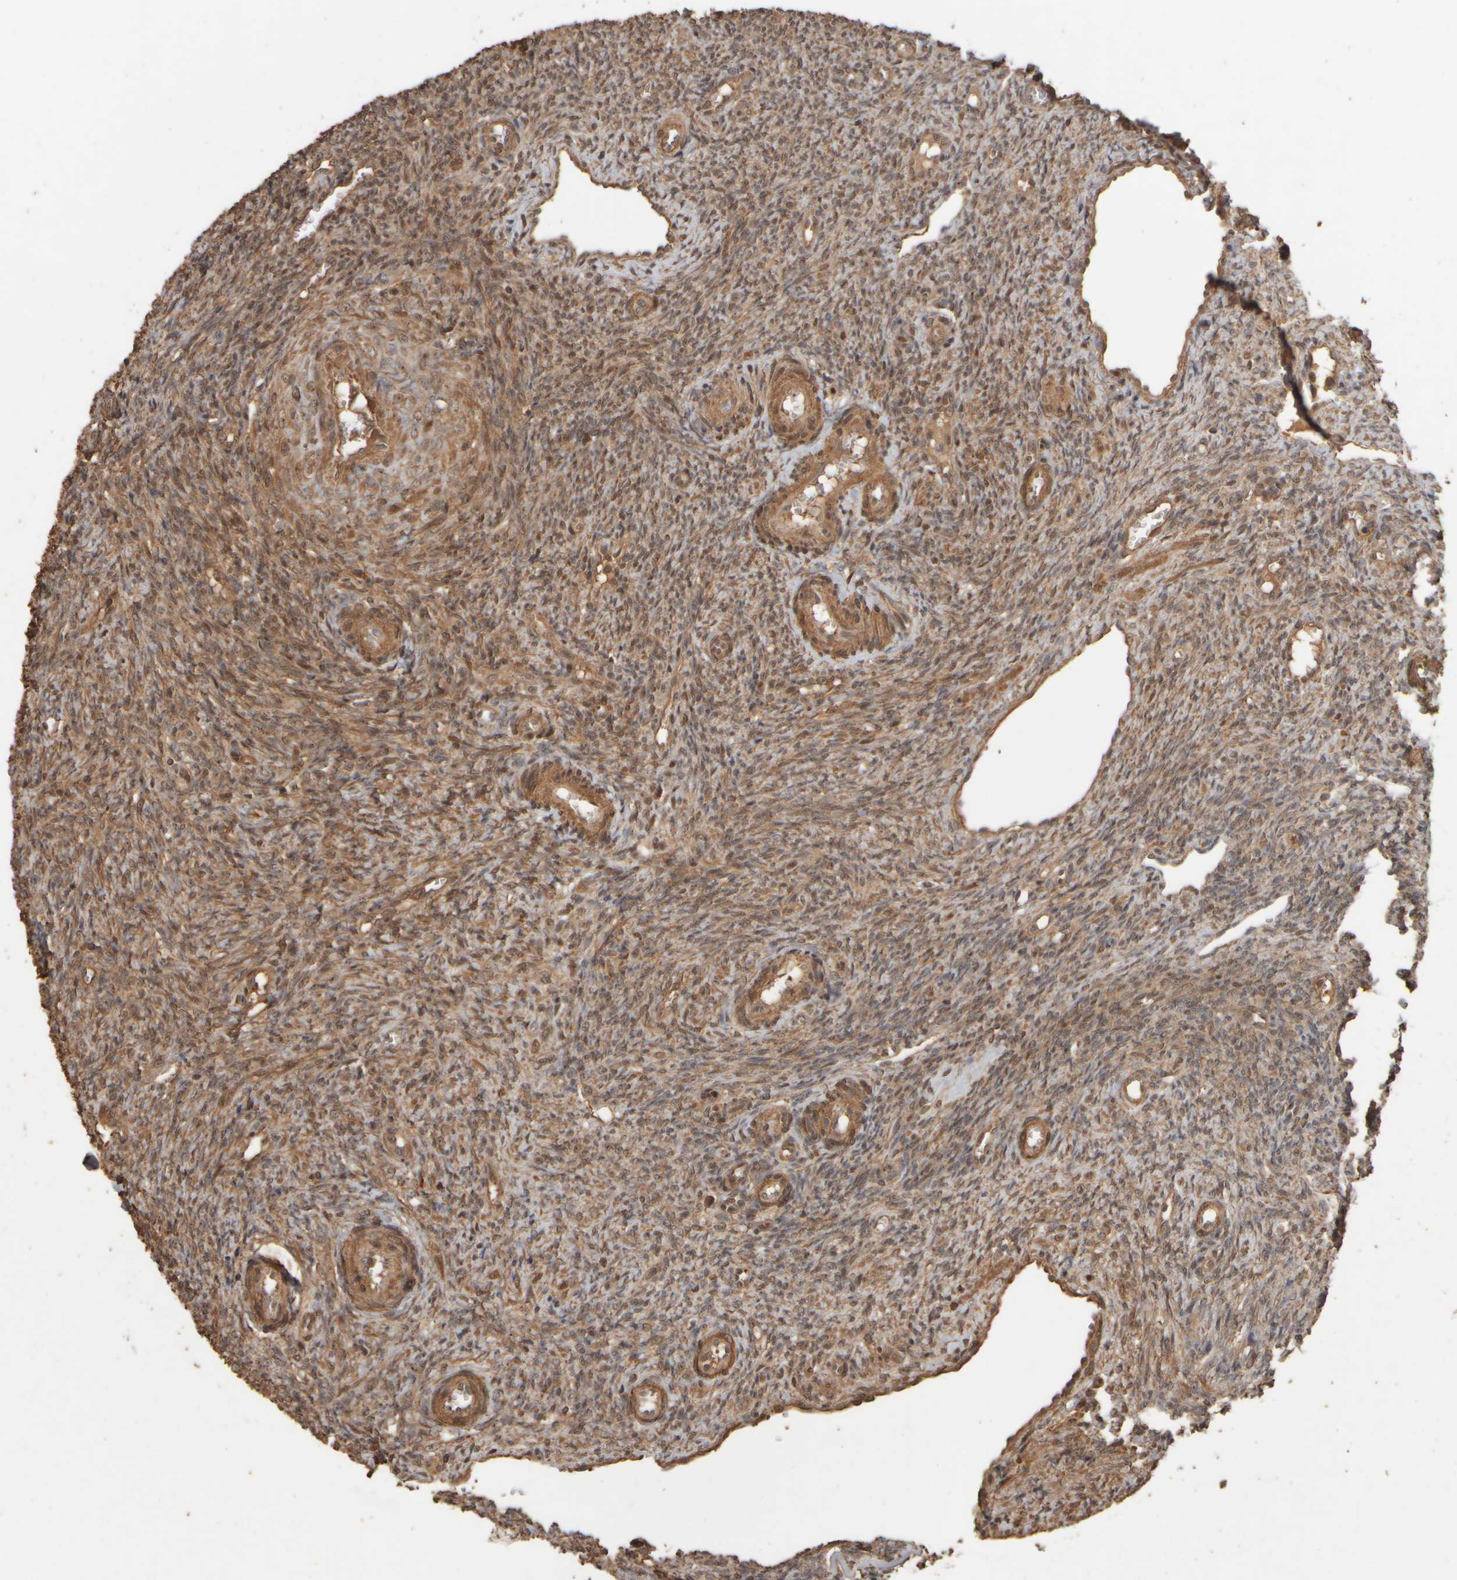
{"staining": {"intensity": "moderate", "quantity": ">75%", "location": "cytoplasmic/membranous,nuclear"}, "tissue": "ovary", "cell_type": "Follicle cells", "image_type": "normal", "snomed": [{"axis": "morphology", "description": "Normal tissue, NOS"}, {"axis": "topography", "description": "Ovary"}], "caption": "A brown stain labels moderate cytoplasmic/membranous,nuclear expression of a protein in follicle cells of unremarkable ovary. The protein of interest is stained brown, and the nuclei are stained in blue (DAB IHC with brightfield microscopy, high magnification).", "gene": "SPHK1", "patient": {"sex": "female", "age": 41}}